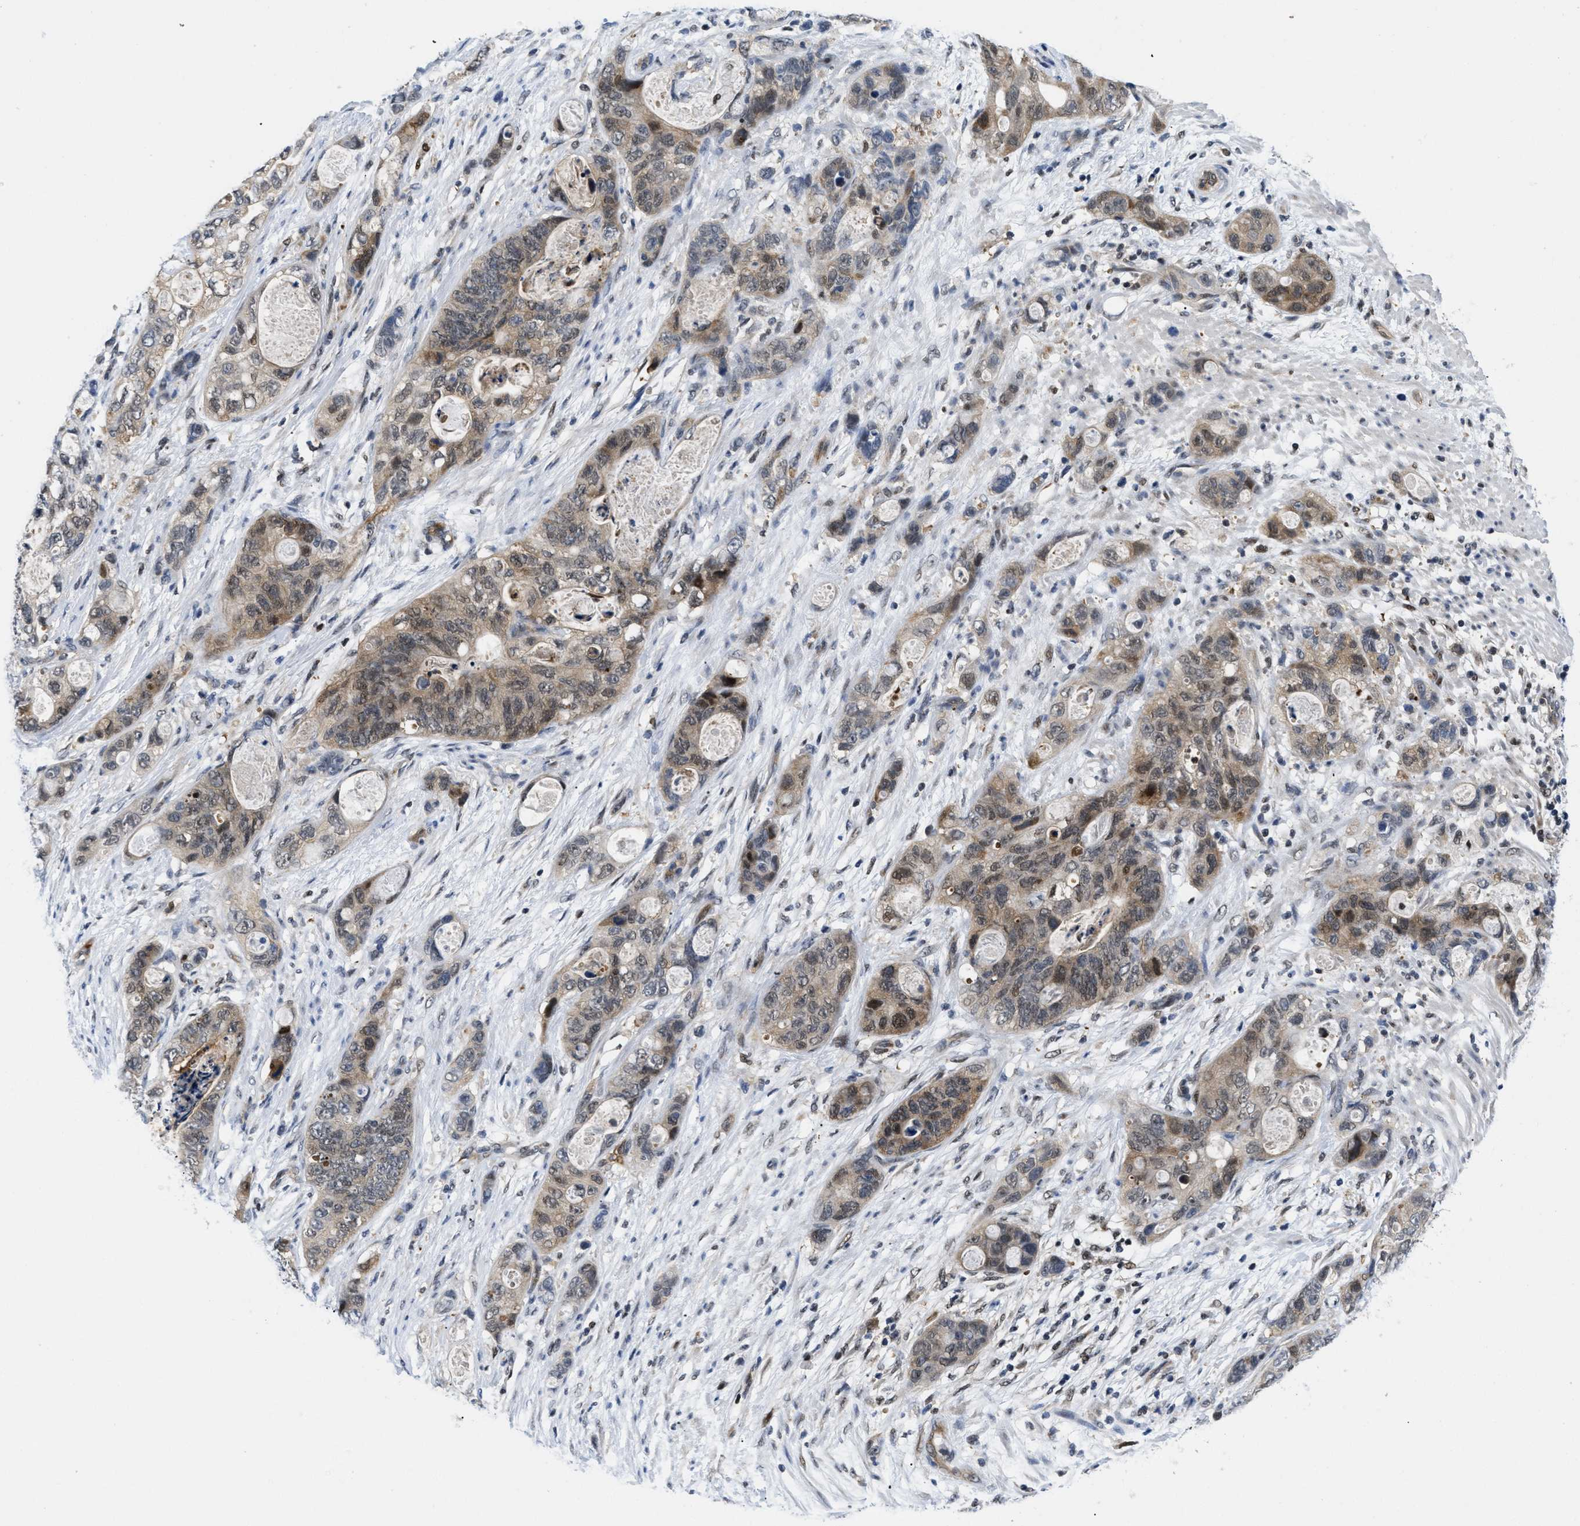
{"staining": {"intensity": "moderate", "quantity": ">75%", "location": "cytoplasmic/membranous"}, "tissue": "stomach cancer", "cell_type": "Tumor cells", "image_type": "cancer", "snomed": [{"axis": "morphology", "description": "Normal tissue, NOS"}, {"axis": "morphology", "description": "Adenocarcinoma, NOS"}, {"axis": "topography", "description": "Stomach"}], "caption": "There is medium levels of moderate cytoplasmic/membranous positivity in tumor cells of stomach adenocarcinoma, as demonstrated by immunohistochemical staining (brown color).", "gene": "SLC29A2", "patient": {"sex": "female", "age": 89}}